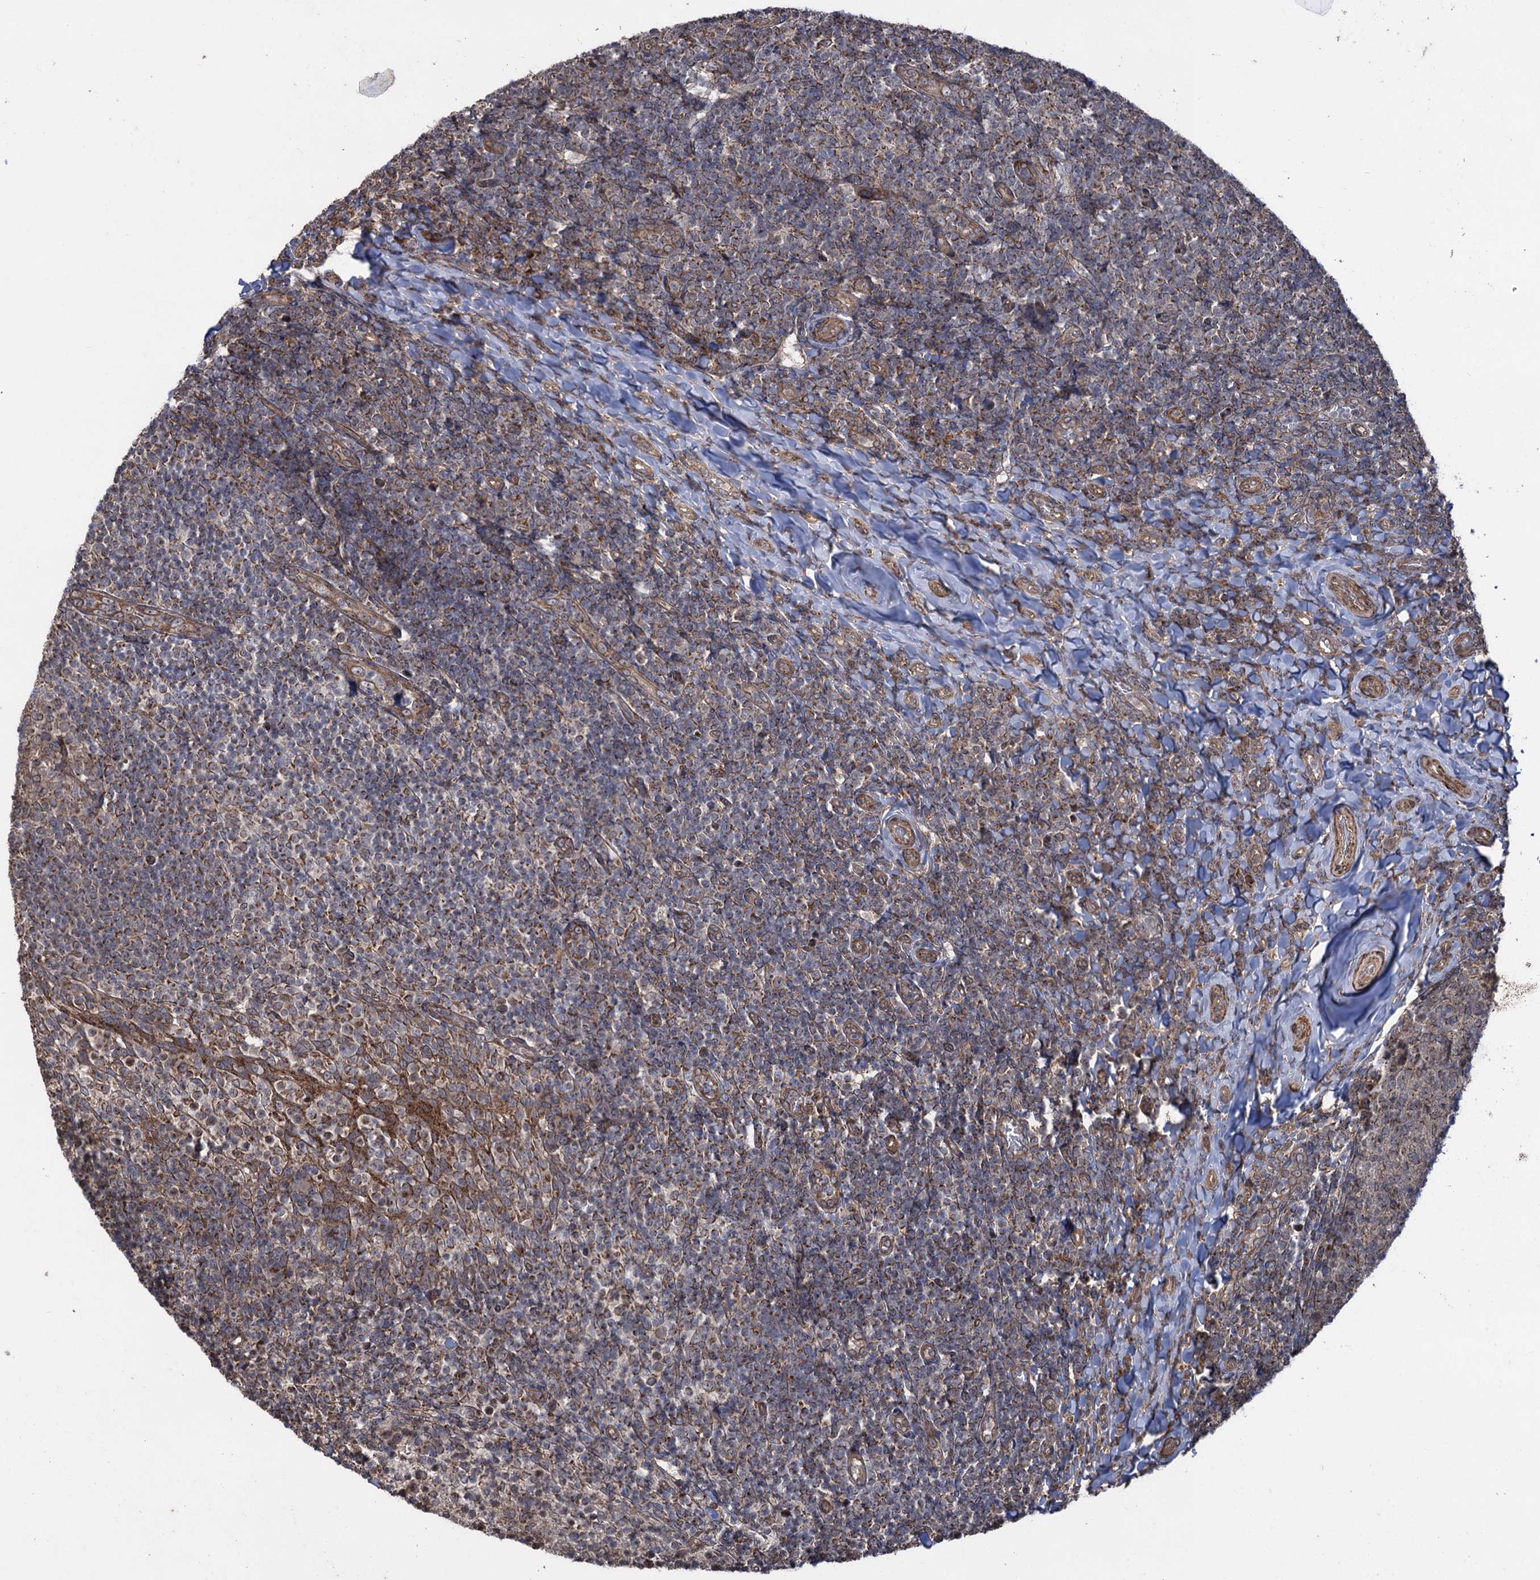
{"staining": {"intensity": "moderate", "quantity": ">75%", "location": "cytoplasmic/membranous"}, "tissue": "tonsil", "cell_type": "Germinal center cells", "image_type": "normal", "snomed": [{"axis": "morphology", "description": "Normal tissue, NOS"}, {"axis": "topography", "description": "Tonsil"}], "caption": "A brown stain shows moderate cytoplasmic/membranous staining of a protein in germinal center cells of benign human tonsil. The protein of interest is shown in brown color, while the nuclei are stained blue.", "gene": "HAUS1", "patient": {"sex": "female", "age": 10}}